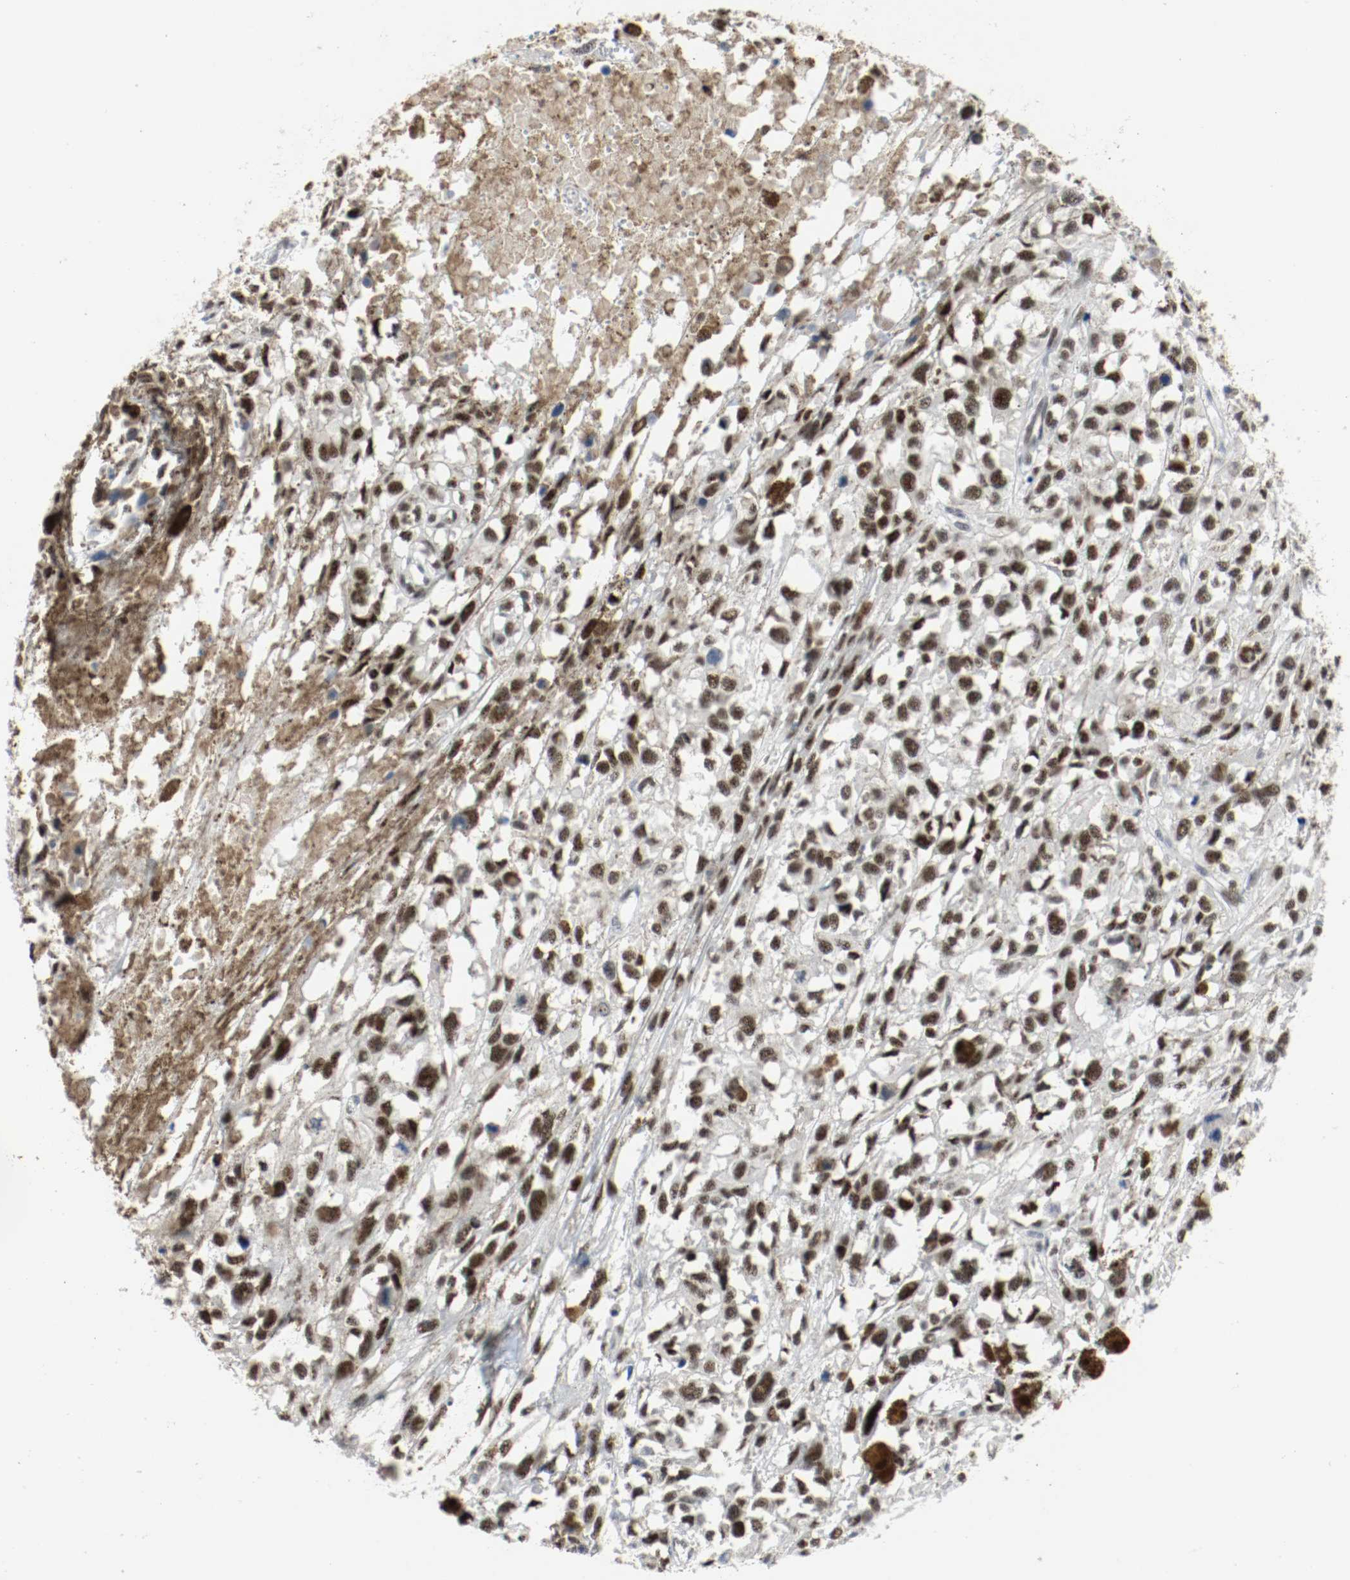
{"staining": {"intensity": "strong", "quantity": ">75%", "location": "nuclear"}, "tissue": "melanoma", "cell_type": "Tumor cells", "image_type": "cancer", "snomed": [{"axis": "morphology", "description": "Malignant melanoma, Metastatic site"}, {"axis": "topography", "description": "Lymph node"}], "caption": "Immunohistochemical staining of melanoma reveals high levels of strong nuclear protein staining in approximately >75% of tumor cells.", "gene": "ASH1L", "patient": {"sex": "male", "age": 59}}